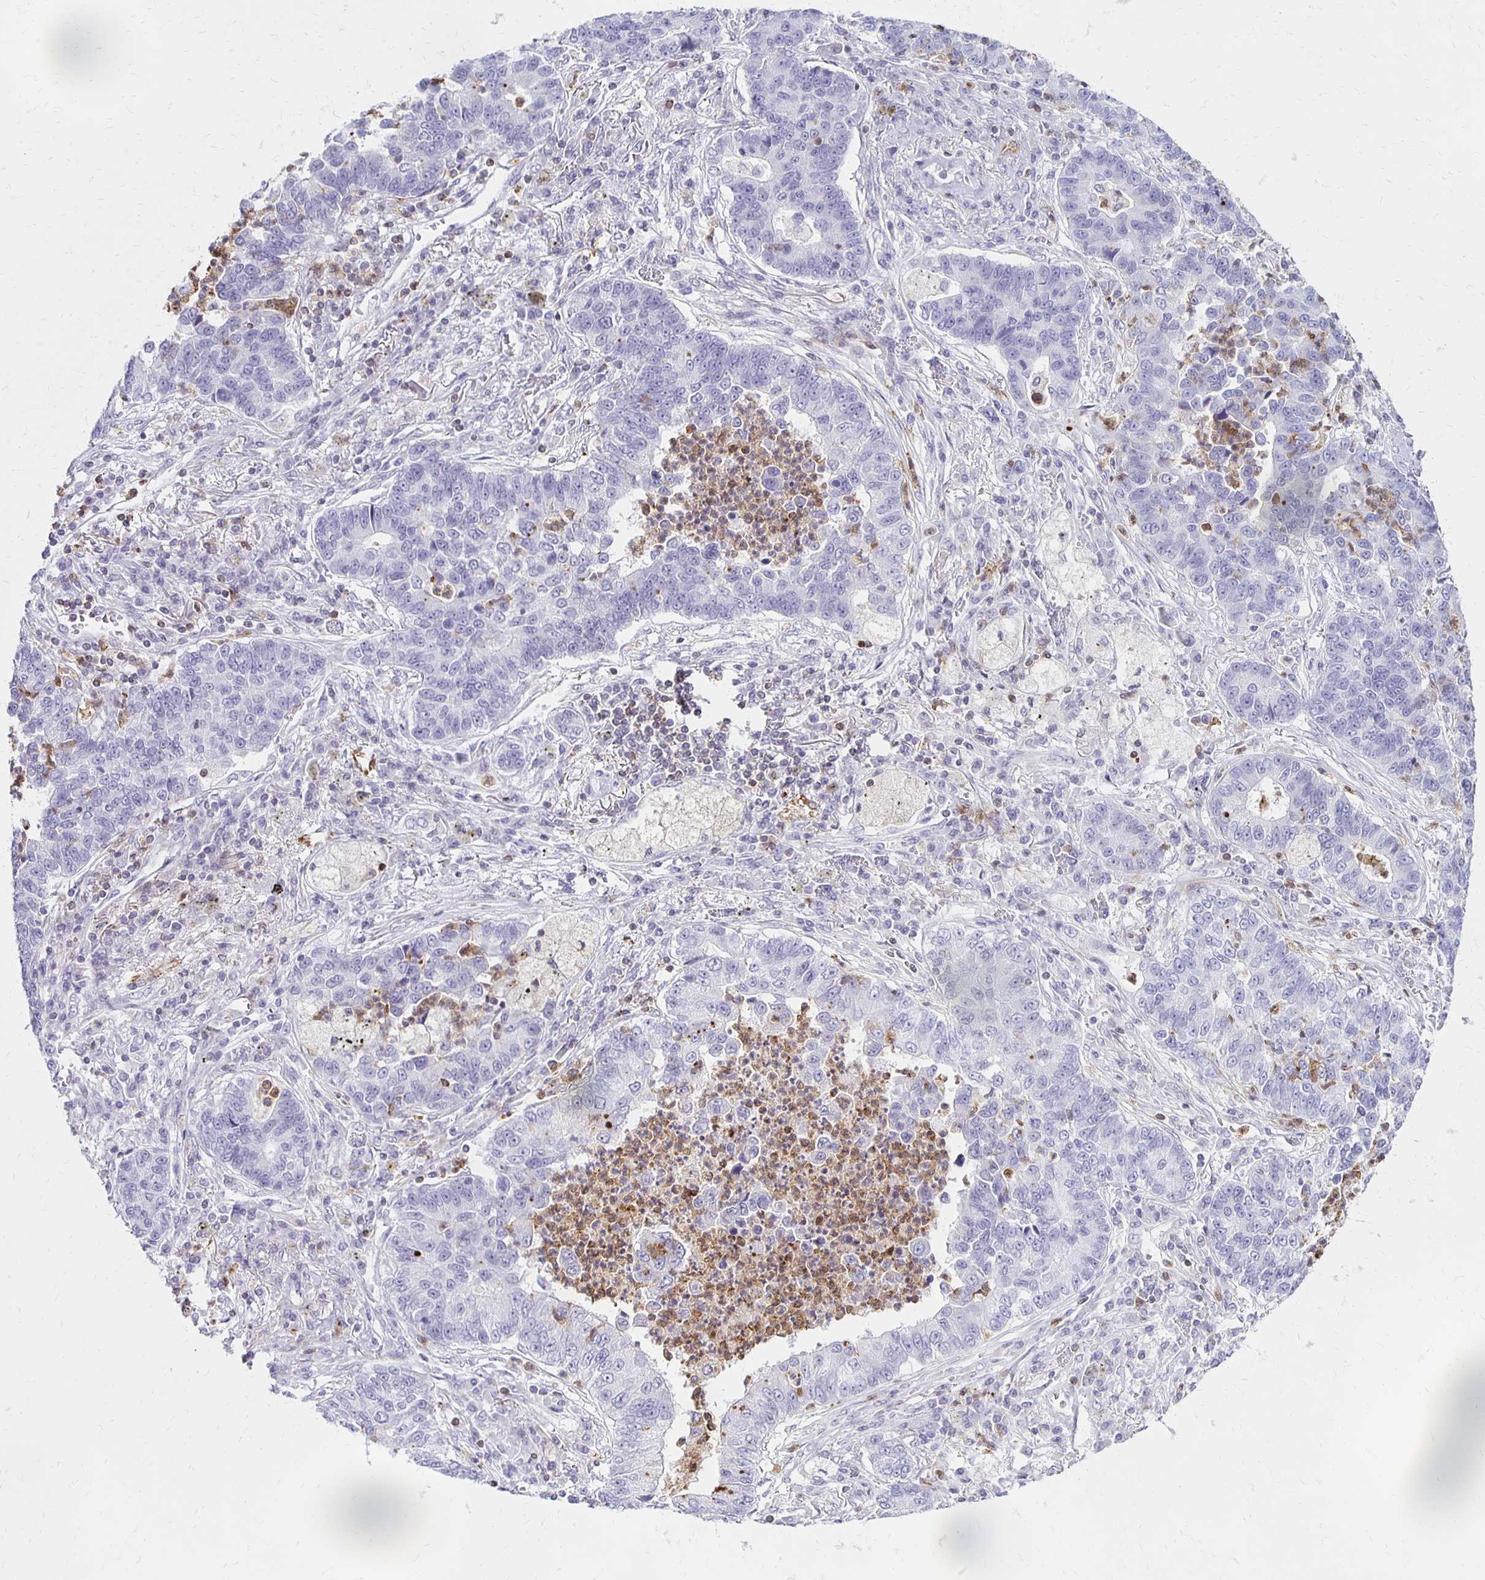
{"staining": {"intensity": "negative", "quantity": "none", "location": "none"}, "tissue": "lung cancer", "cell_type": "Tumor cells", "image_type": "cancer", "snomed": [{"axis": "morphology", "description": "Adenocarcinoma, NOS"}, {"axis": "topography", "description": "Lung"}], "caption": "The photomicrograph shows no staining of tumor cells in lung adenocarcinoma.", "gene": "CCL21", "patient": {"sex": "female", "age": 57}}